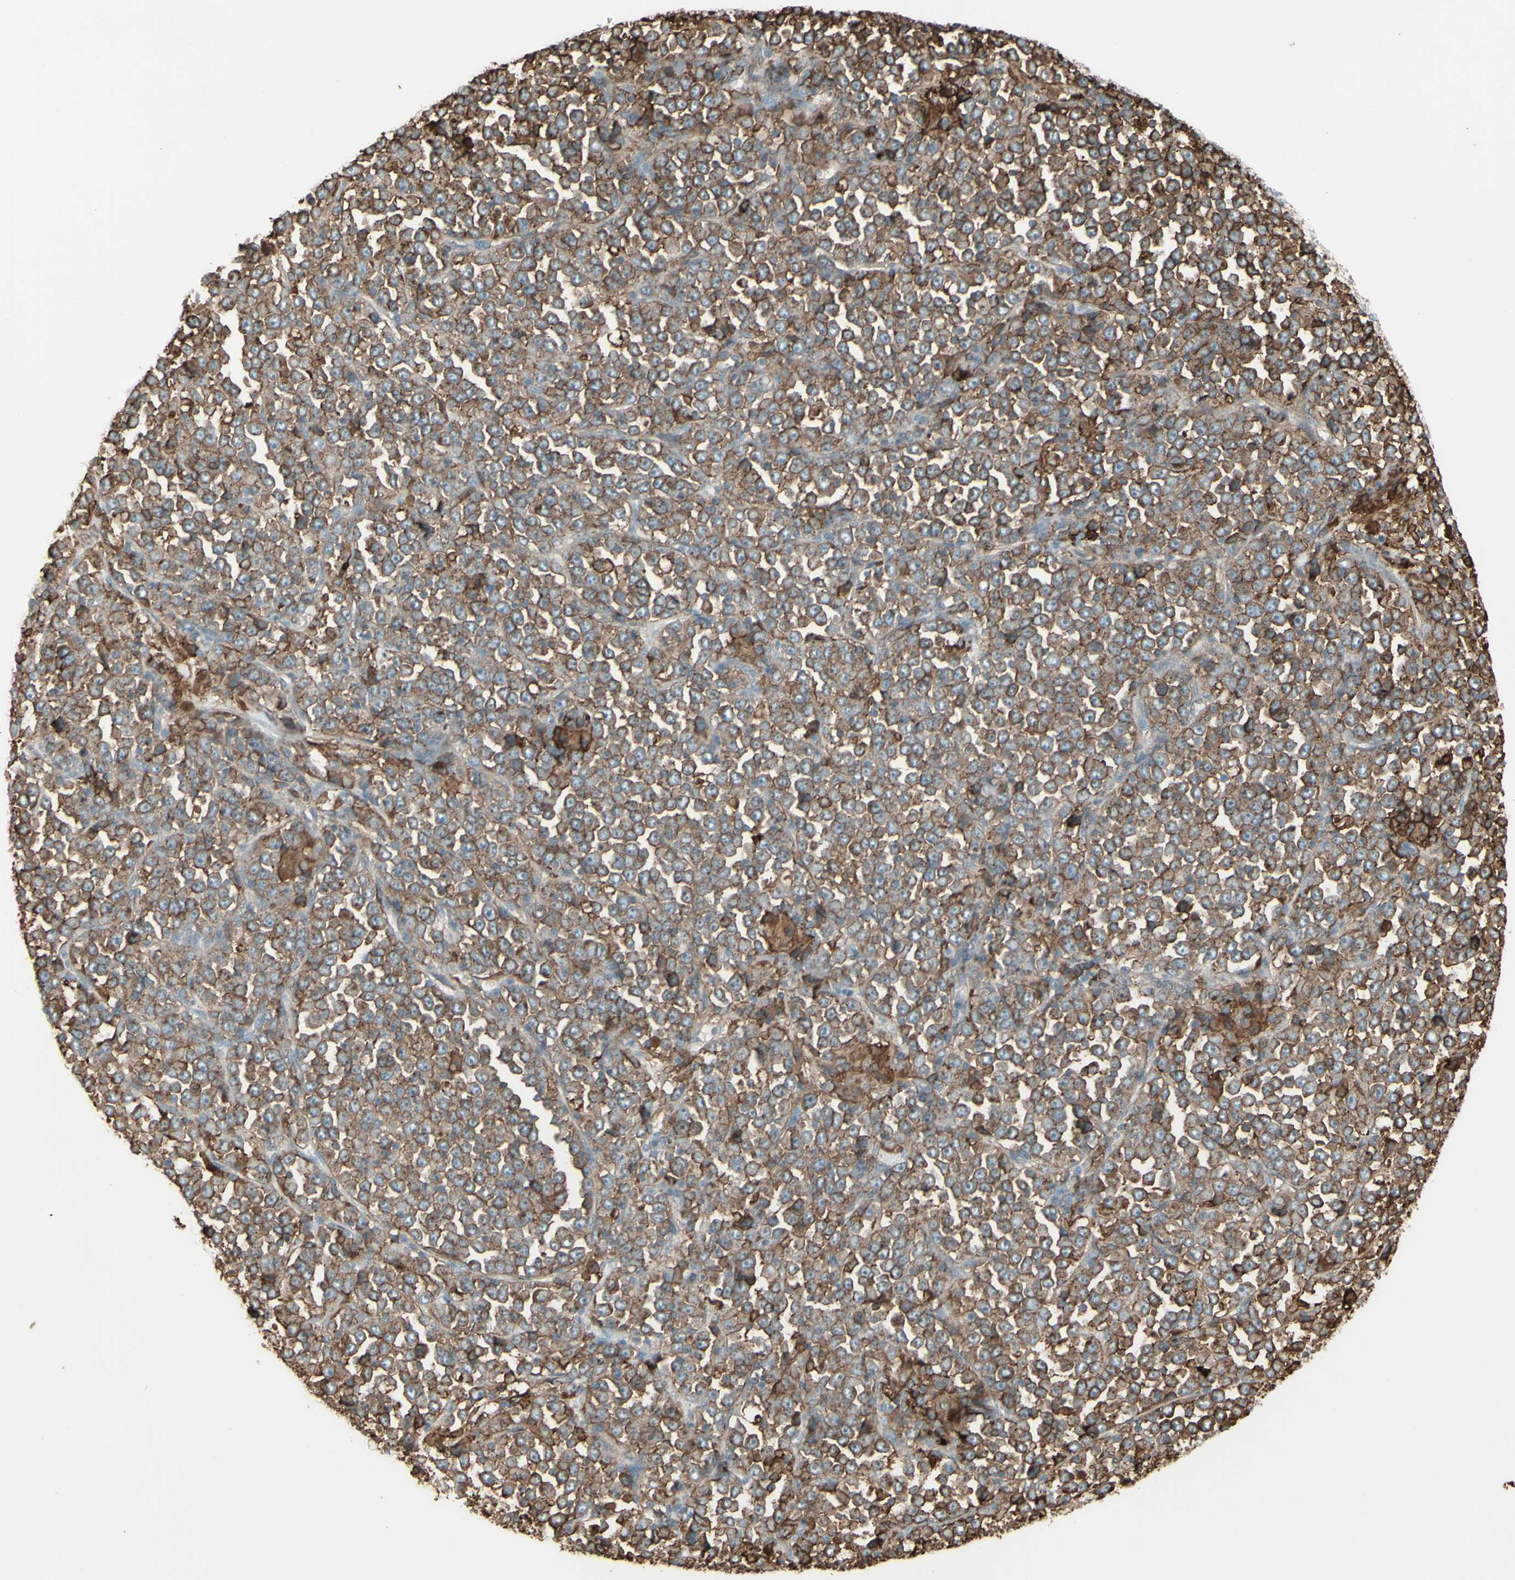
{"staining": {"intensity": "moderate", "quantity": ">75%", "location": "cytoplasmic/membranous"}, "tissue": "stomach cancer", "cell_type": "Tumor cells", "image_type": "cancer", "snomed": [{"axis": "morphology", "description": "Normal tissue, NOS"}, {"axis": "morphology", "description": "Adenocarcinoma, NOS"}, {"axis": "topography", "description": "Stomach, upper"}, {"axis": "topography", "description": "Stomach"}], "caption": "Immunohistochemistry histopathology image of stomach cancer stained for a protein (brown), which shows medium levels of moderate cytoplasmic/membranous staining in approximately >75% of tumor cells.", "gene": "HLA-DPB1", "patient": {"sex": "male", "age": 59}}